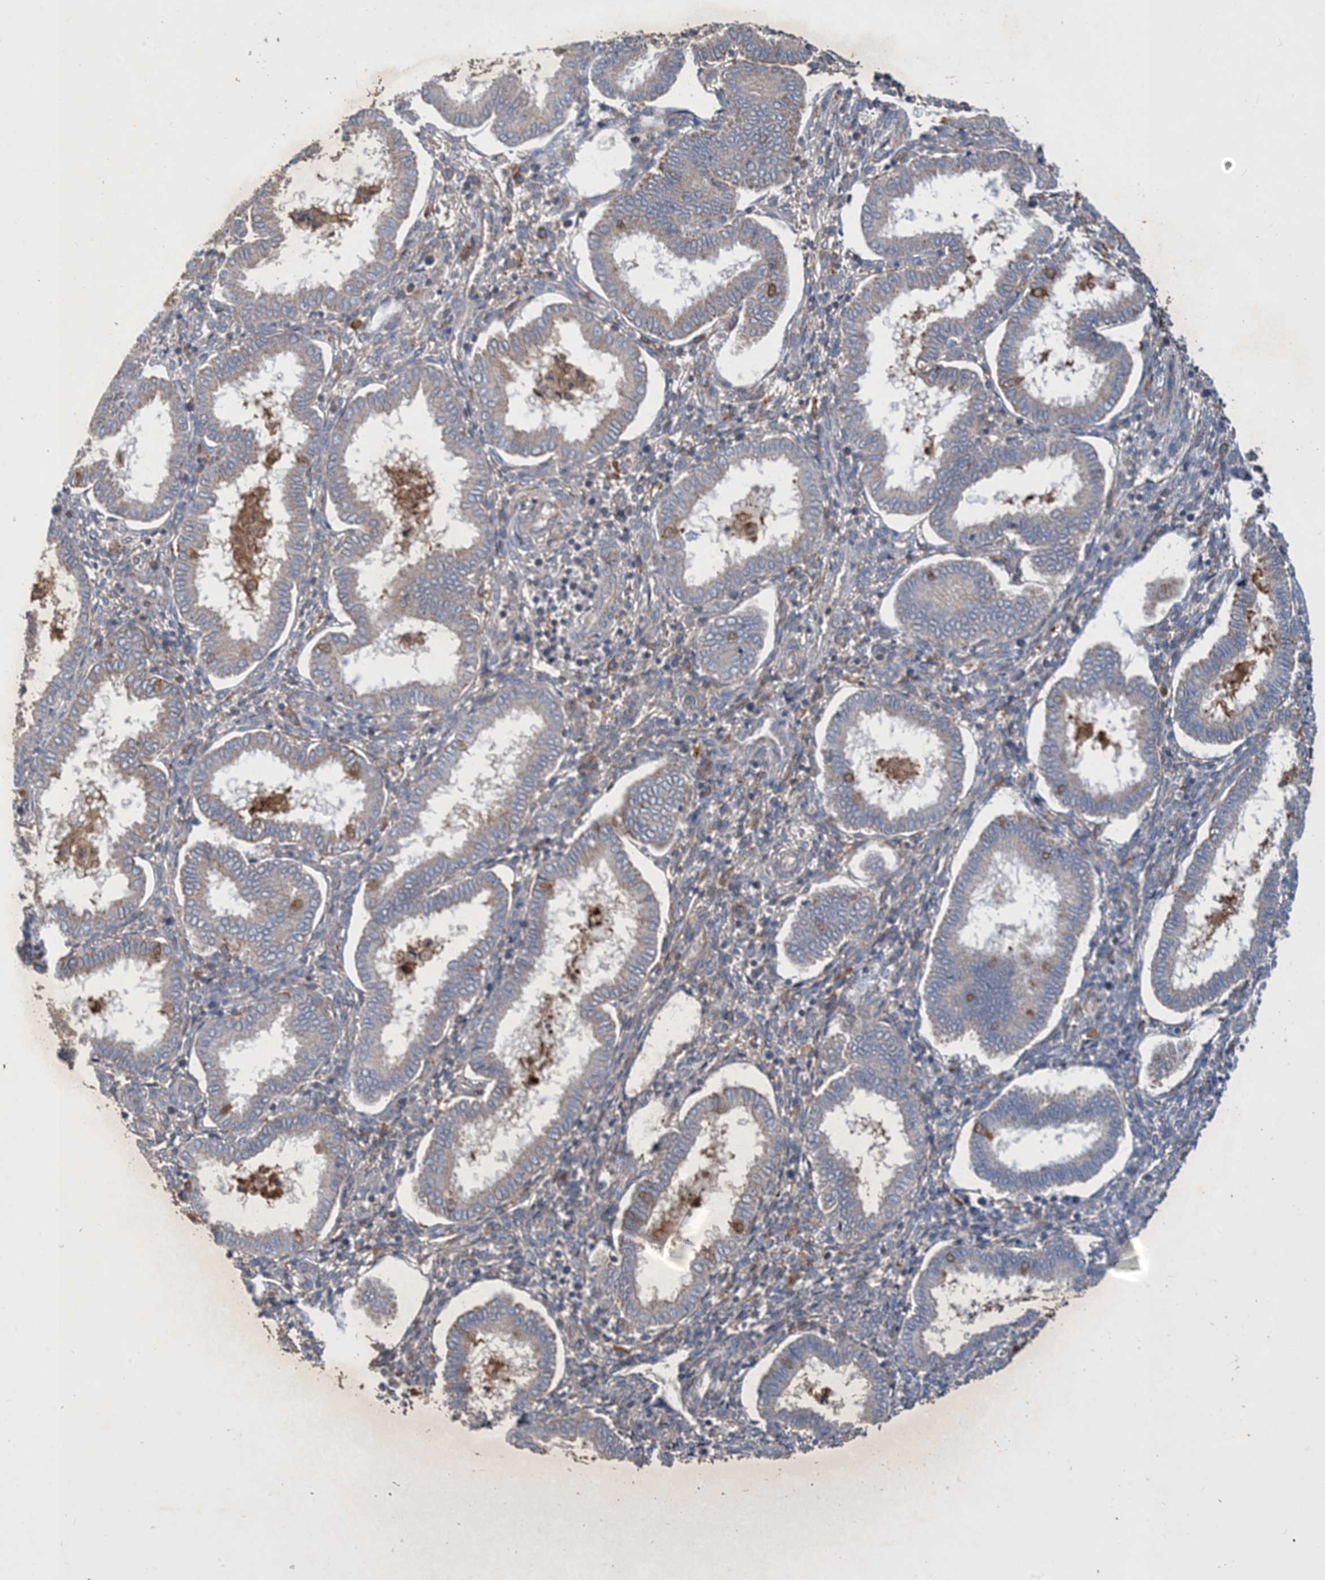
{"staining": {"intensity": "negative", "quantity": "none", "location": "none"}, "tissue": "endometrium", "cell_type": "Cells in endometrial stroma", "image_type": "normal", "snomed": [{"axis": "morphology", "description": "Normal tissue, NOS"}, {"axis": "topography", "description": "Endometrium"}], "caption": "This is a image of immunohistochemistry (IHC) staining of unremarkable endometrium, which shows no expression in cells in endometrial stroma. (DAB IHC visualized using brightfield microscopy, high magnification).", "gene": "STK19", "patient": {"sex": "female", "age": 24}}